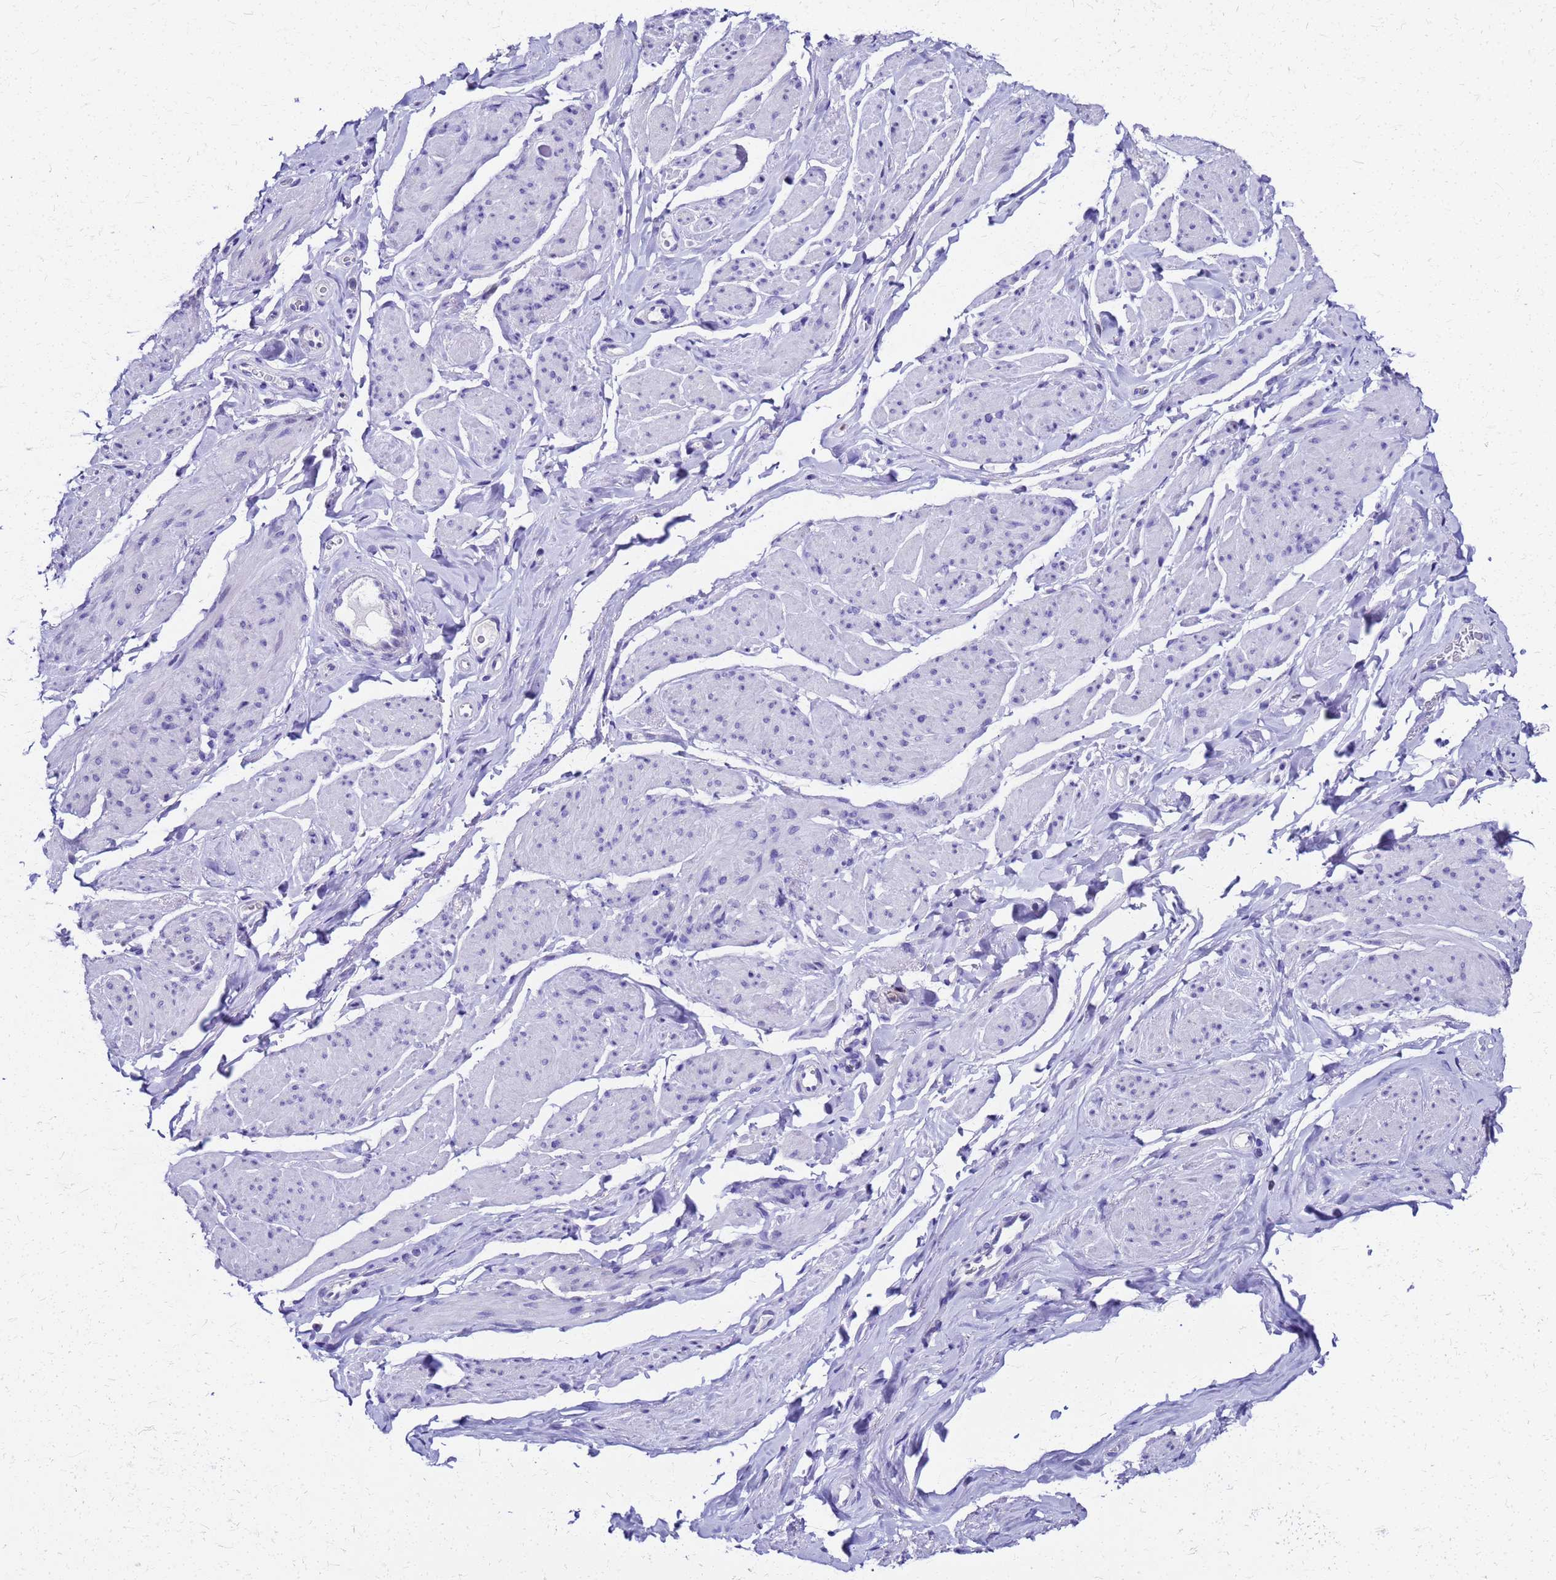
{"staining": {"intensity": "negative", "quantity": "none", "location": "none"}, "tissue": "smooth muscle", "cell_type": "Smooth muscle cells", "image_type": "normal", "snomed": [{"axis": "morphology", "description": "Normal tissue, NOS"}, {"axis": "topography", "description": "Smooth muscle"}, {"axis": "topography", "description": "Peripheral nerve tissue"}], "caption": "This micrograph is of unremarkable smooth muscle stained with IHC to label a protein in brown with the nuclei are counter-stained blue. There is no expression in smooth muscle cells.", "gene": "SMIM21", "patient": {"sex": "male", "age": 69}}